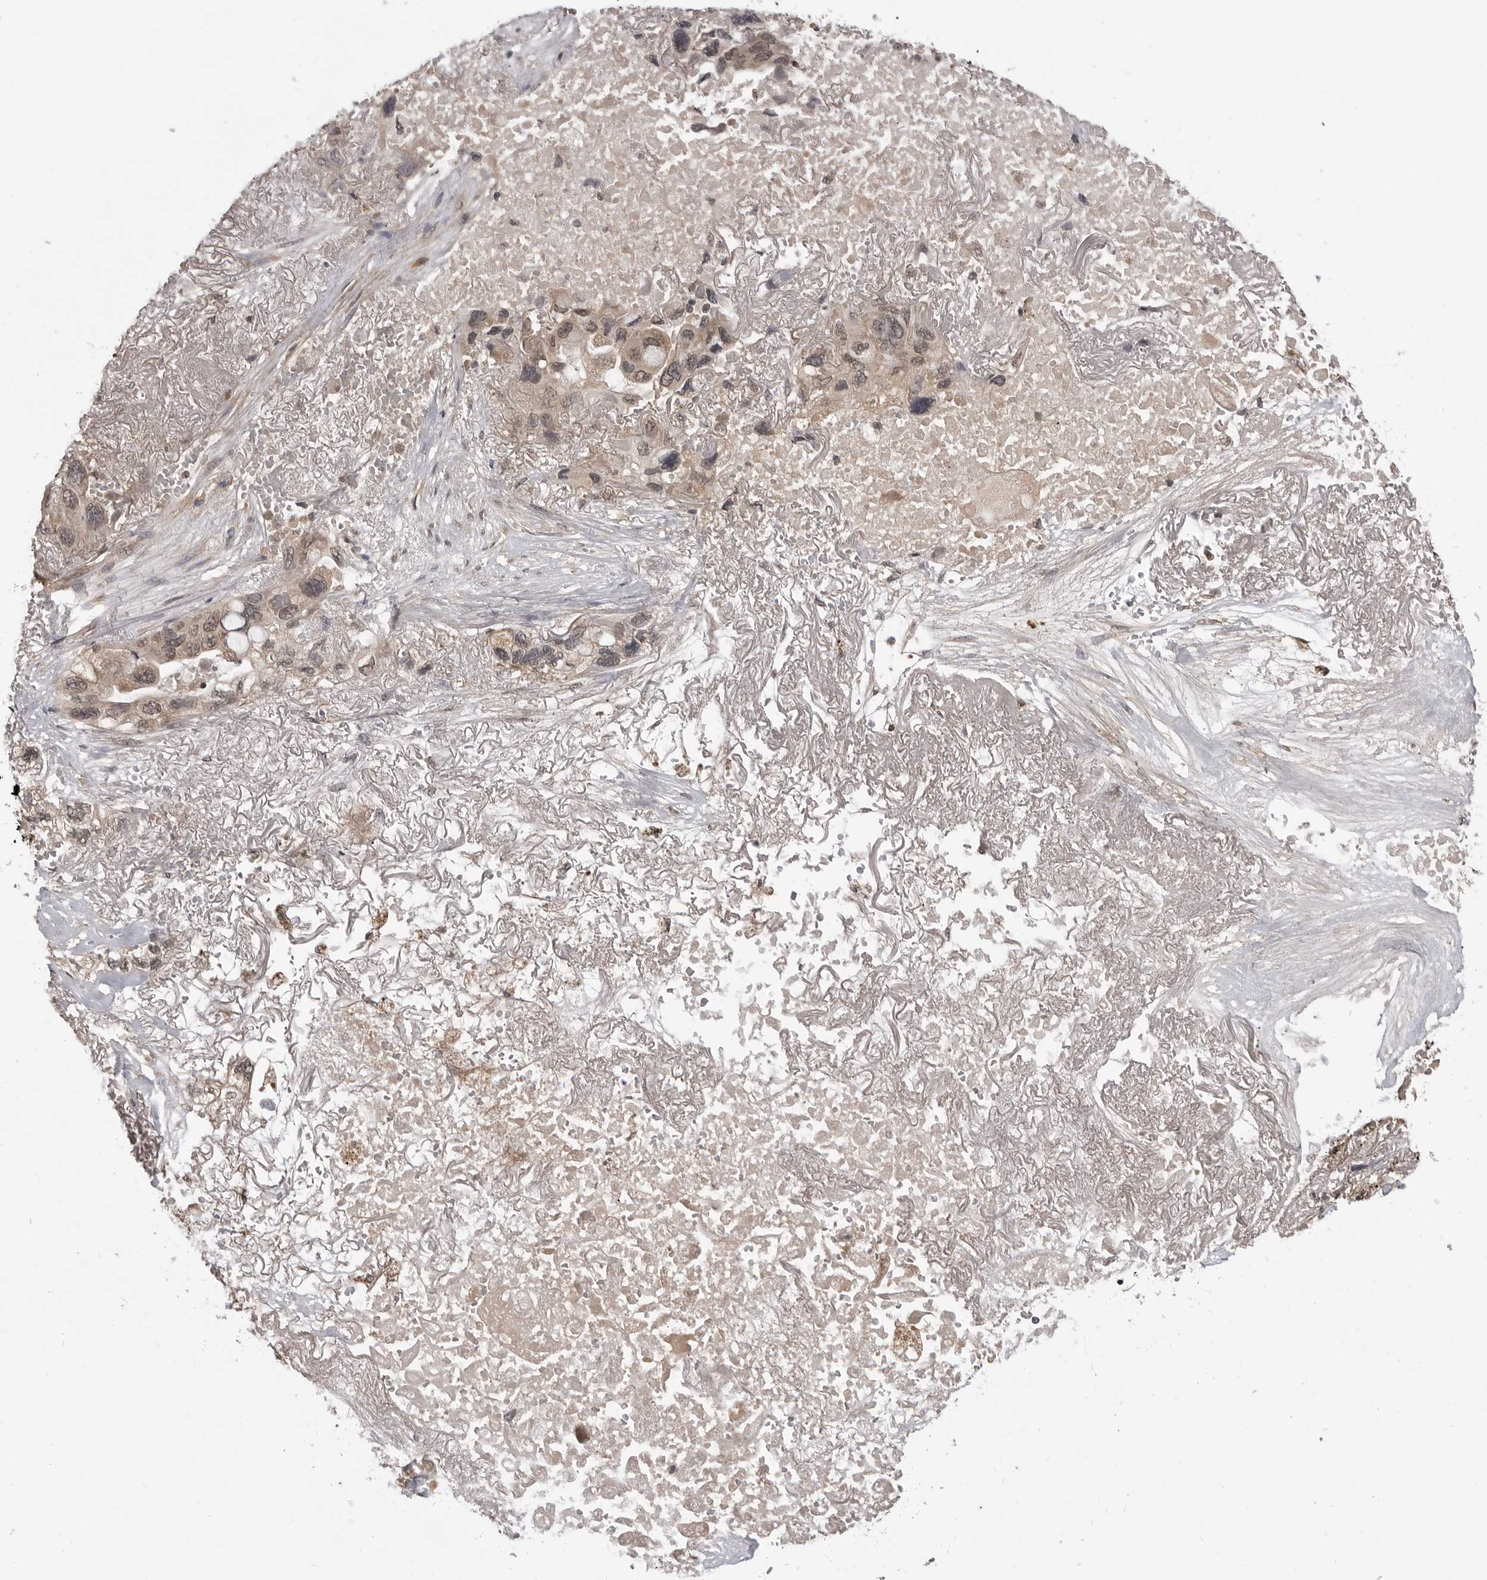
{"staining": {"intensity": "moderate", "quantity": ">75%", "location": "cytoplasmic/membranous,nuclear"}, "tissue": "lung cancer", "cell_type": "Tumor cells", "image_type": "cancer", "snomed": [{"axis": "morphology", "description": "Squamous cell carcinoma, NOS"}, {"axis": "topography", "description": "Lung"}], "caption": "IHC image of neoplastic tissue: lung cancer (squamous cell carcinoma) stained using immunohistochemistry (IHC) shows medium levels of moderate protein expression localized specifically in the cytoplasmic/membranous and nuclear of tumor cells, appearing as a cytoplasmic/membranous and nuclear brown color.", "gene": "IL24", "patient": {"sex": "female", "age": 73}}